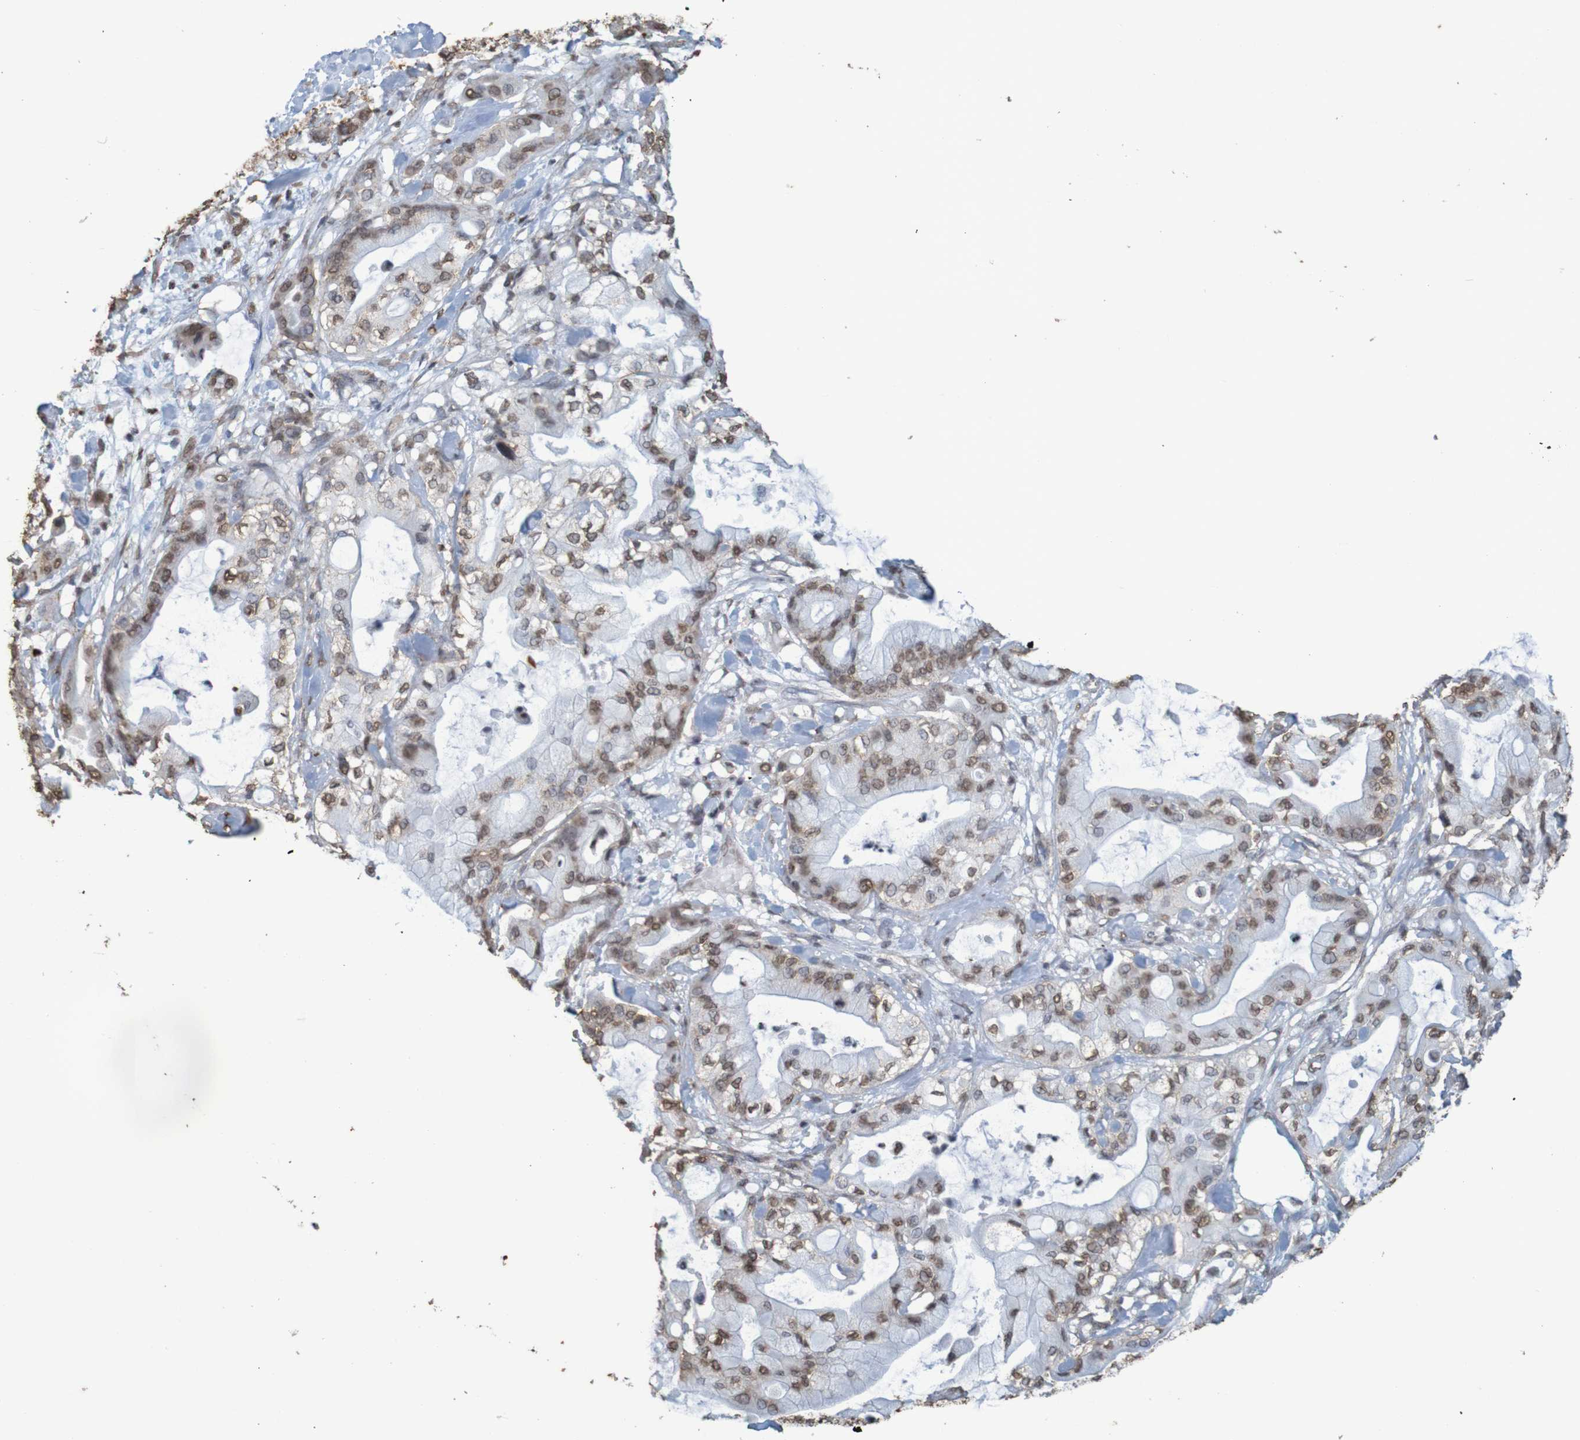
{"staining": {"intensity": "weak", "quantity": ">75%", "location": "nuclear"}, "tissue": "pancreatic cancer", "cell_type": "Tumor cells", "image_type": "cancer", "snomed": [{"axis": "morphology", "description": "Adenocarcinoma, NOS"}, {"axis": "morphology", "description": "Adenocarcinoma, metastatic, NOS"}, {"axis": "topography", "description": "Lymph node"}, {"axis": "topography", "description": "Pancreas"}, {"axis": "topography", "description": "Duodenum"}], "caption": "Brown immunohistochemical staining in human pancreatic metastatic adenocarcinoma exhibits weak nuclear expression in approximately >75% of tumor cells.", "gene": "GFI1", "patient": {"sex": "female", "age": 64}}